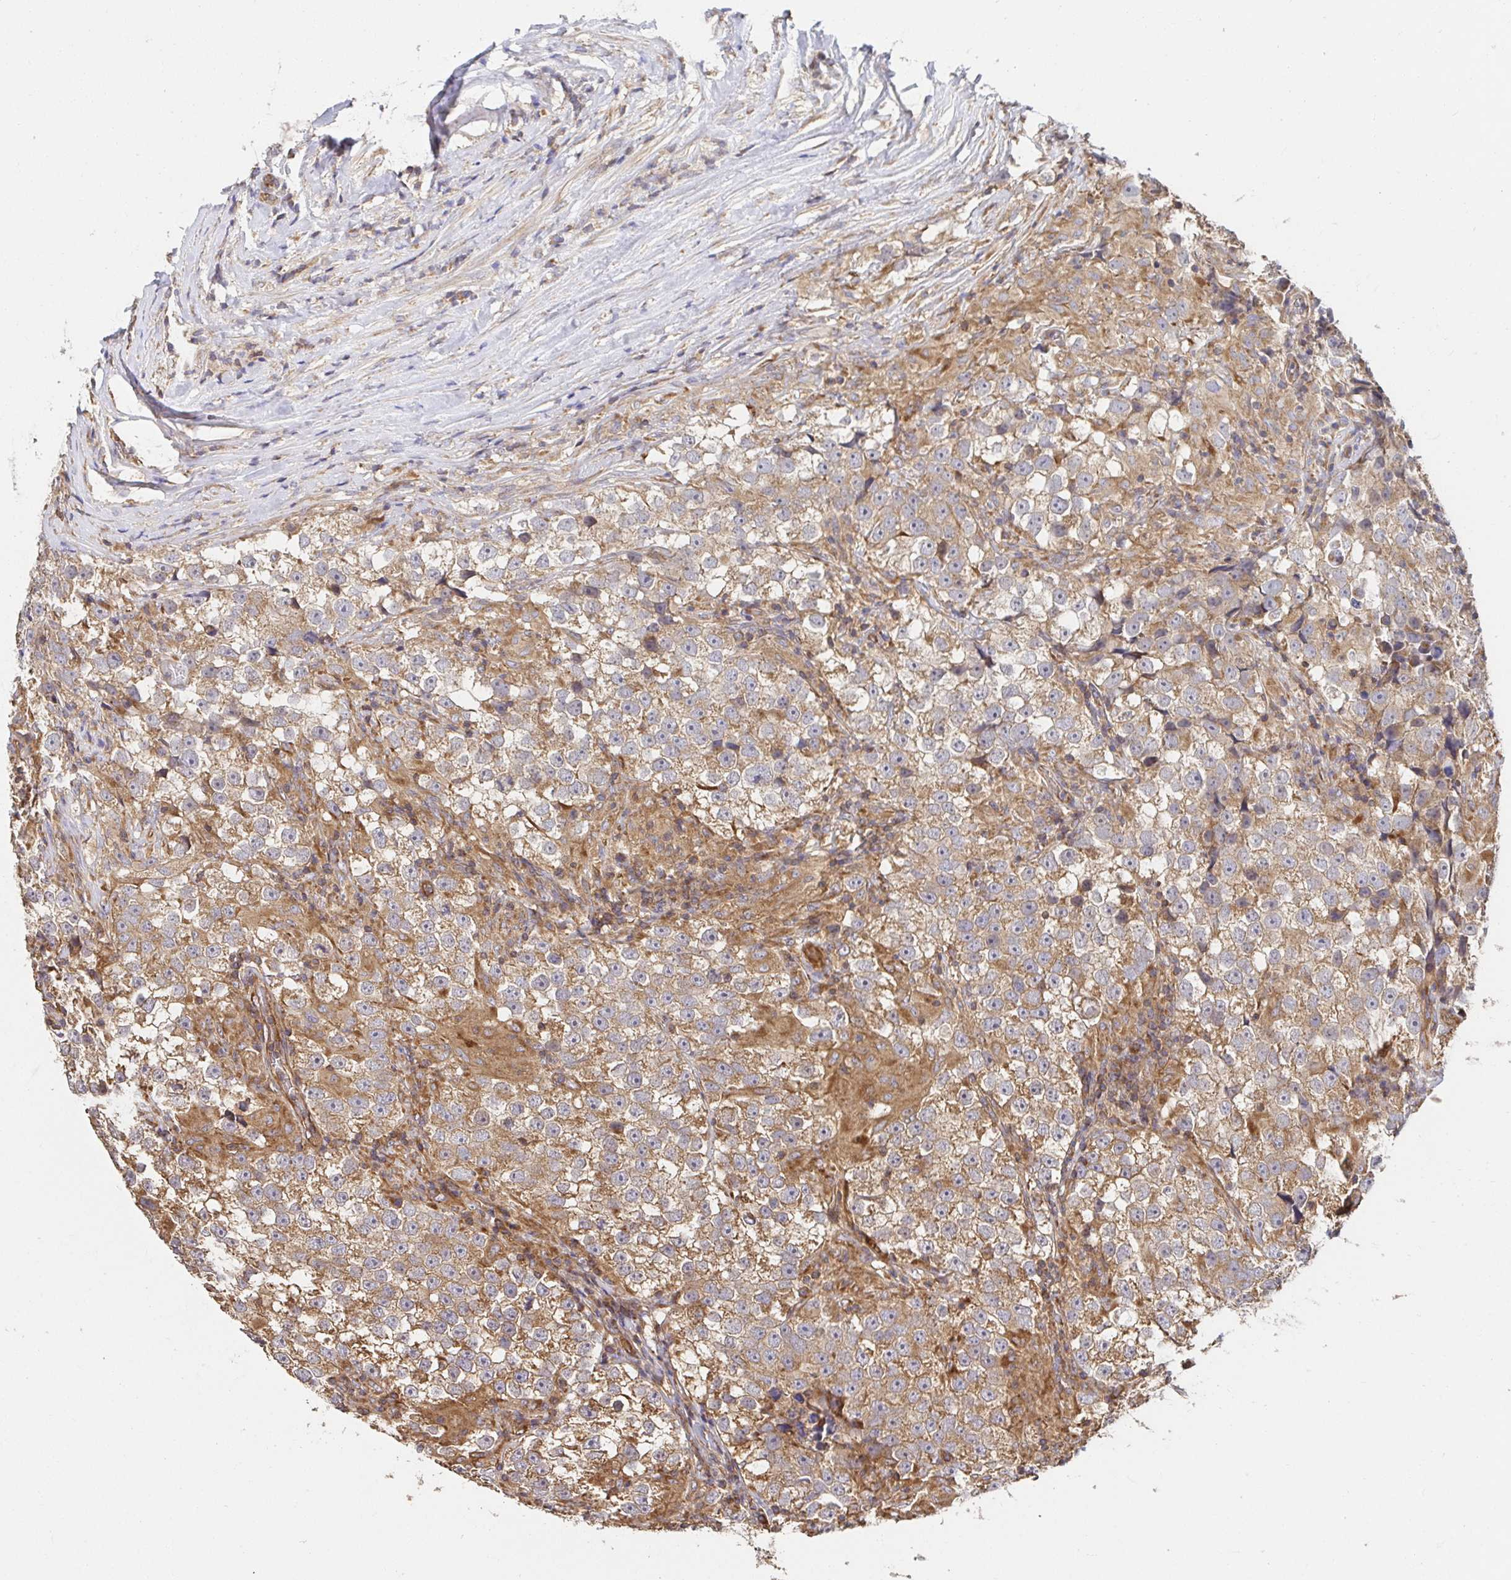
{"staining": {"intensity": "moderate", "quantity": ">75%", "location": "cytoplasmic/membranous"}, "tissue": "testis cancer", "cell_type": "Tumor cells", "image_type": "cancer", "snomed": [{"axis": "morphology", "description": "Seminoma, NOS"}, {"axis": "topography", "description": "Testis"}], "caption": "Protein staining of testis seminoma tissue demonstrates moderate cytoplasmic/membranous positivity in about >75% of tumor cells.", "gene": "APBB1", "patient": {"sex": "male", "age": 46}}